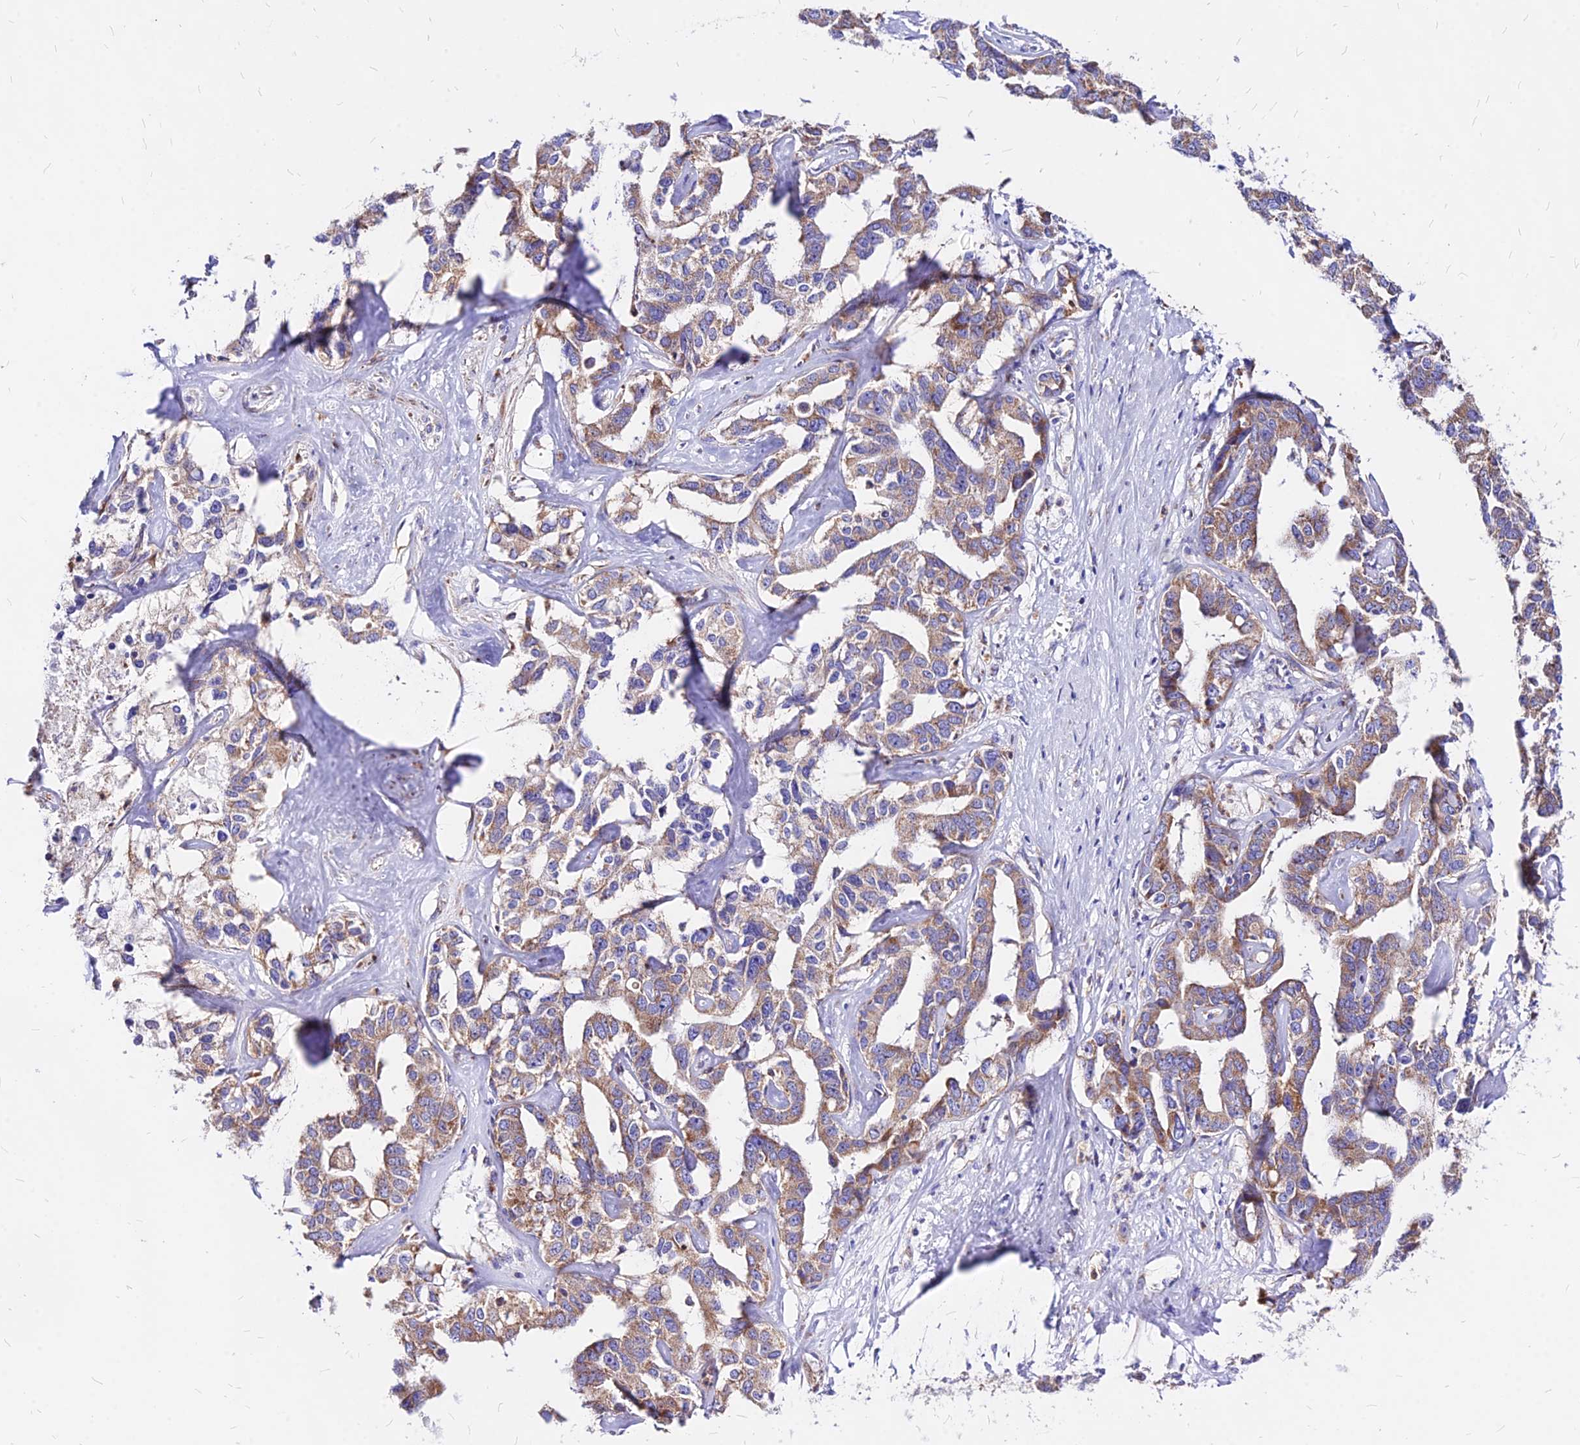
{"staining": {"intensity": "moderate", "quantity": ">75%", "location": "cytoplasmic/membranous"}, "tissue": "liver cancer", "cell_type": "Tumor cells", "image_type": "cancer", "snomed": [{"axis": "morphology", "description": "Cholangiocarcinoma"}, {"axis": "topography", "description": "Liver"}], "caption": "Human liver cholangiocarcinoma stained with a protein marker exhibits moderate staining in tumor cells.", "gene": "MRPL3", "patient": {"sex": "male", "age": 59}}